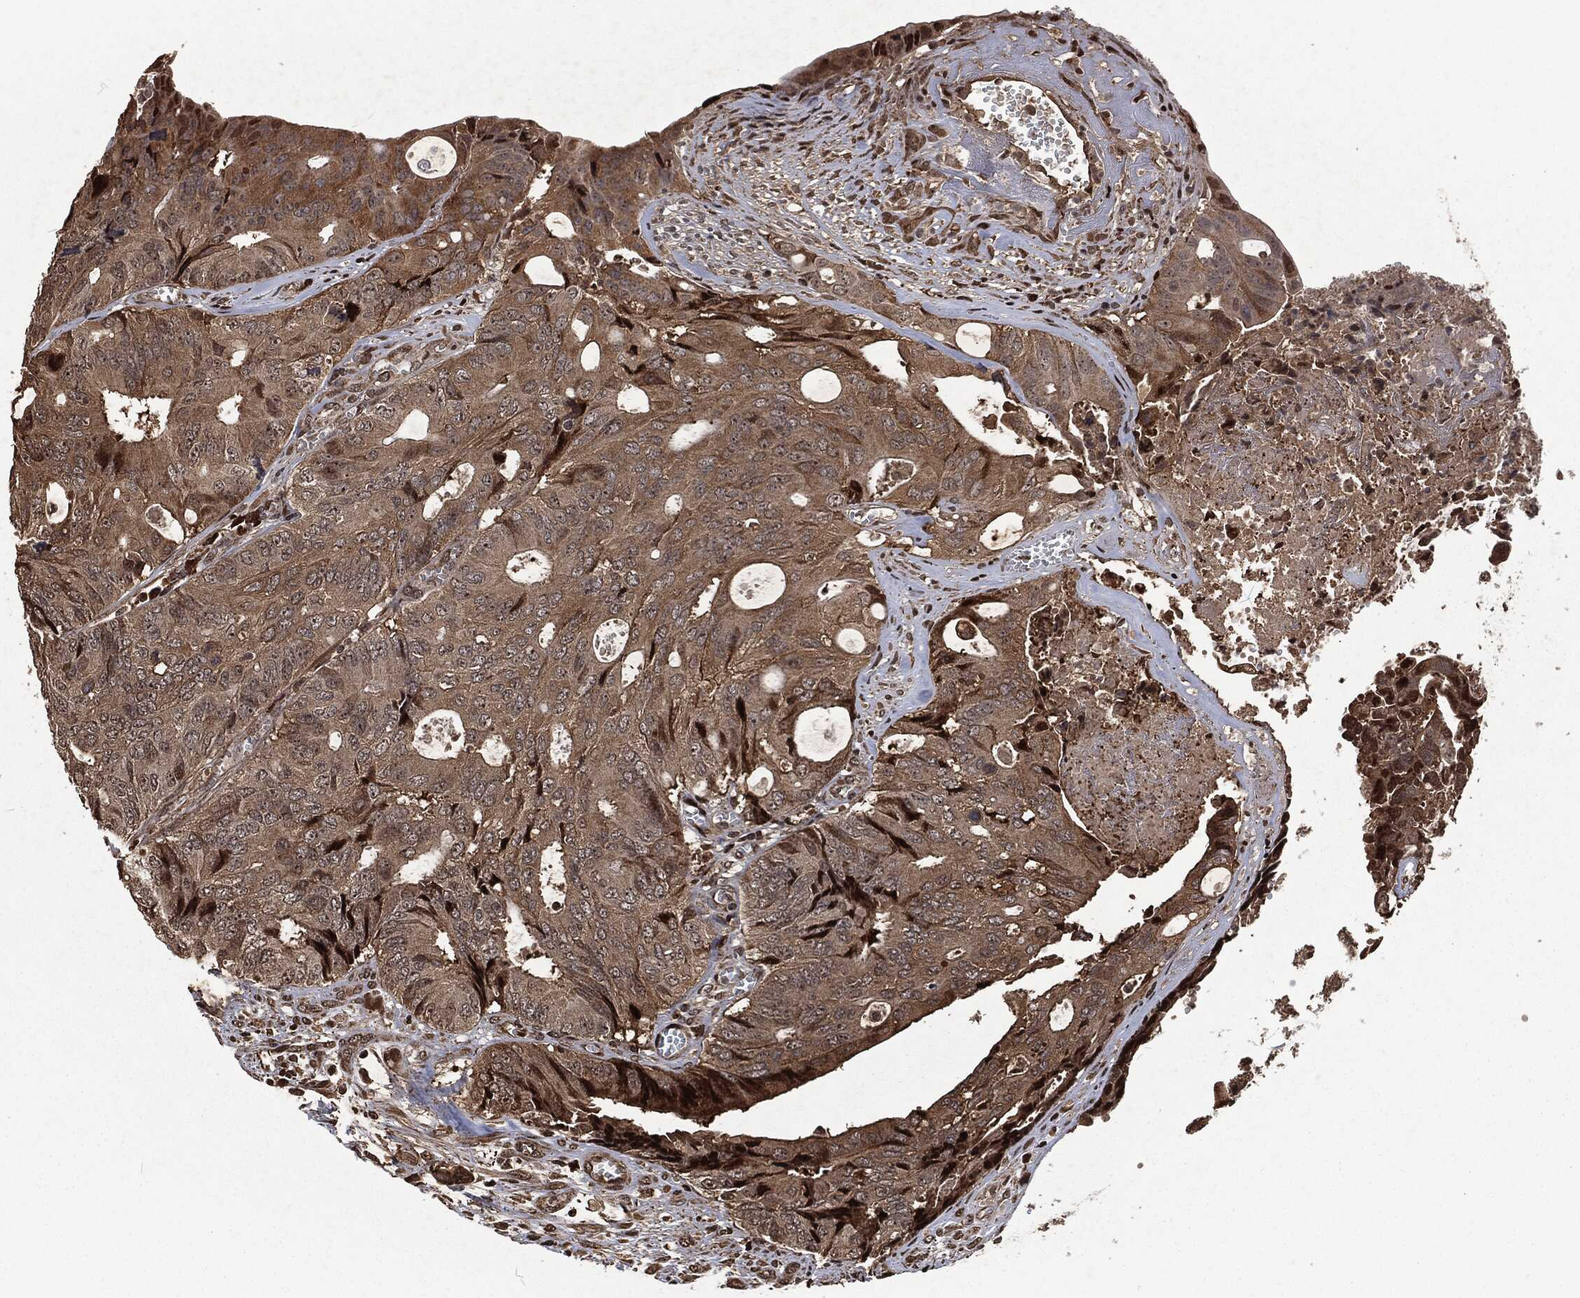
{"staining": {"intensity": "strong", "quantity": "<25%", "location": "cytoplasmic/membranous,nuclear"}, "tissue": "colorectal cancer", "cell_type": "Tumor cells", "image_type": "cancer", "snomed": [{"axis": "morphology", "description": "Normal tissue, NOS"}, {"axis": "morphology", "description": "Adenocarcinoma, NOS"}, {"axis": "topography", "description": "Colon"}], "caption": "Protein expression analysis of colorectal adenocarcinoma reveals strong cytoplasmic/membranous and nuclear expression in approximately <25% of tumor cells.", "gene": "SNAI1", "patient": {"sex": "male", "age": 65}}